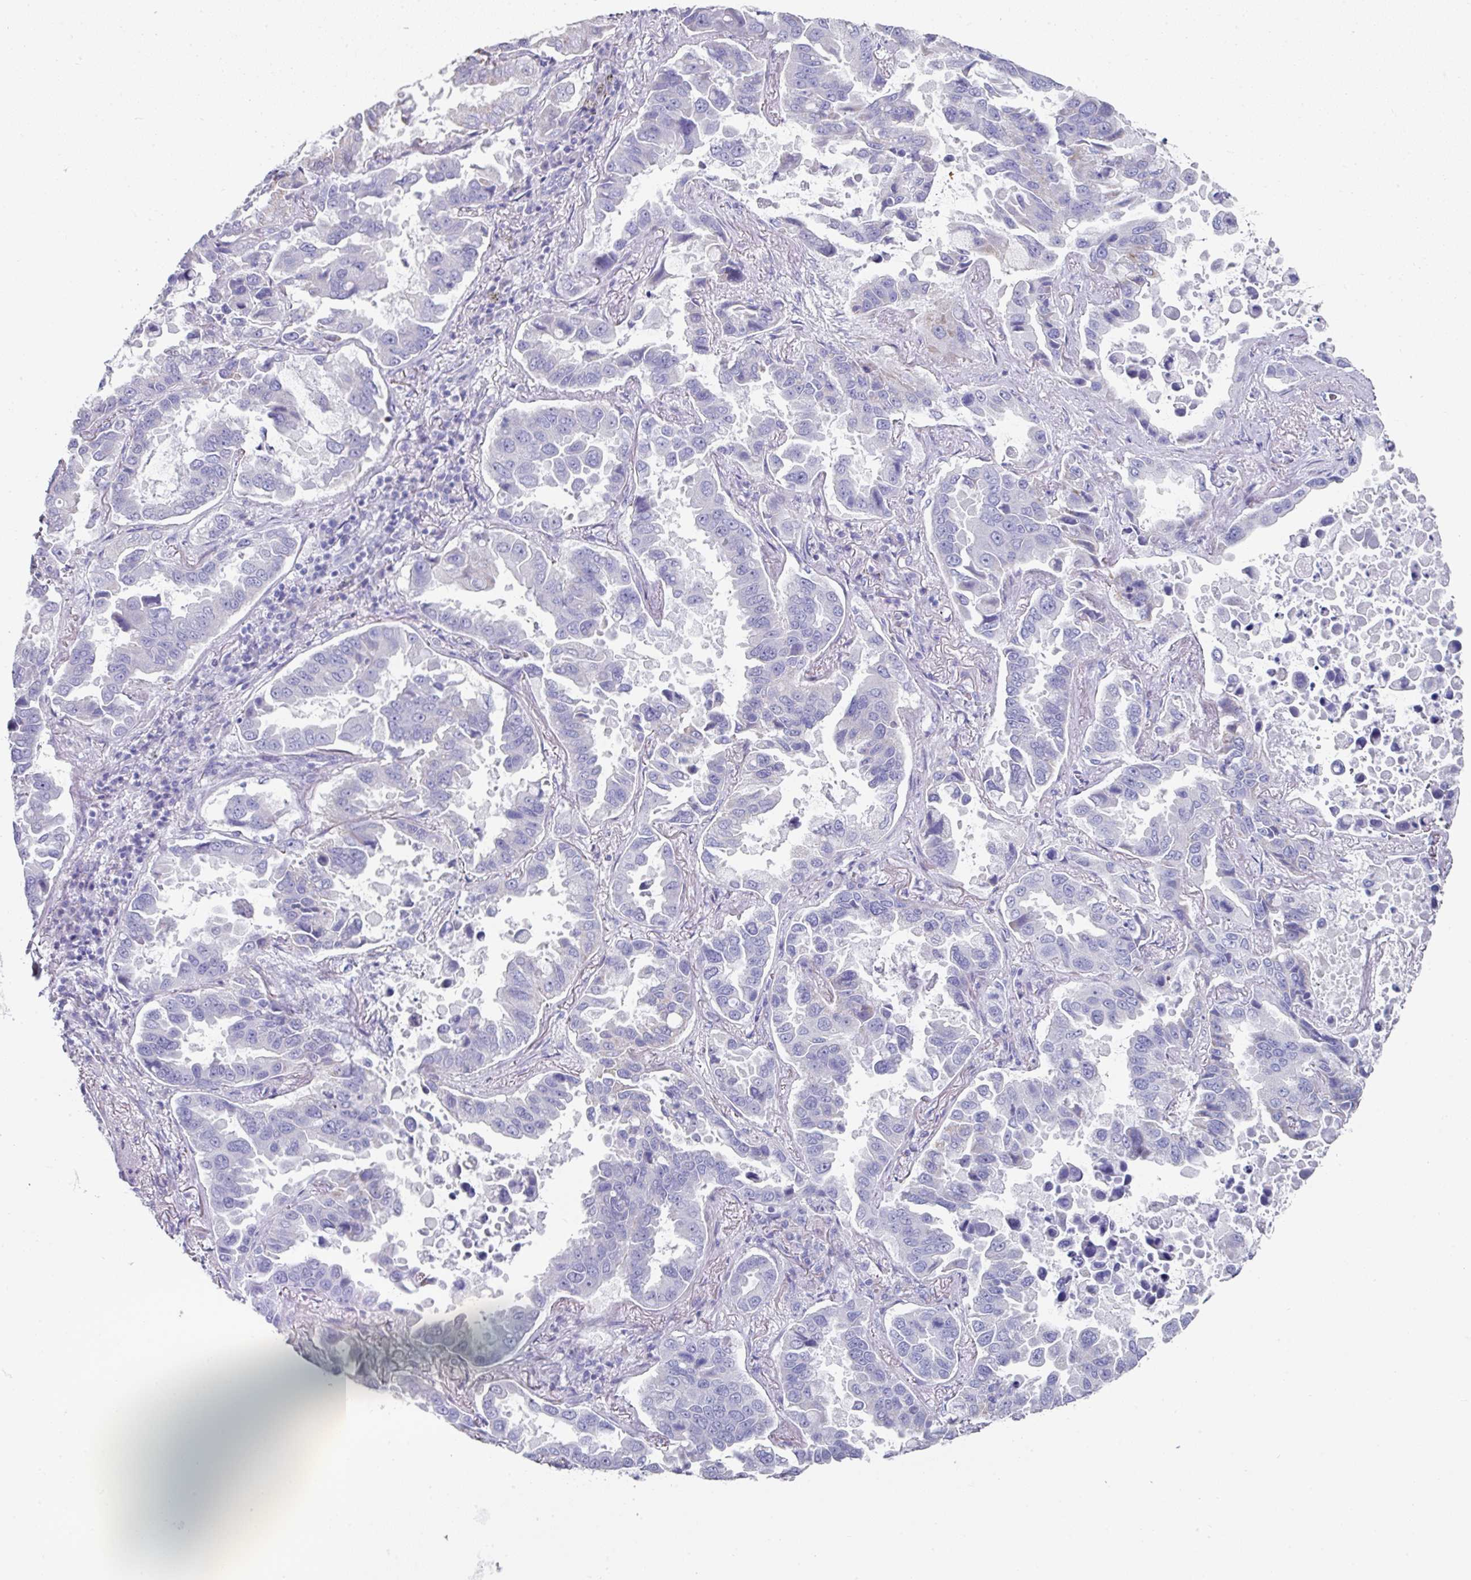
{"staining": {"intensity": "negative", "quantity": "none", "location": "none"}, "tissue": "lung cancer", "cell_type": "Tumor cells", "image_type": "cancer", "snomed": [{"axis": "morphology", "description": "Adenocarcinoma, NOS"}, {"axis": "topography", "description": "Lung"}], "caption": "This is an immunohistochemistry micrograph of human adenocarcinoma (lung). There is no positivity in tumor cells.", "gene": "SETBP1", "patient": {"sex": "male", "age": 64}}